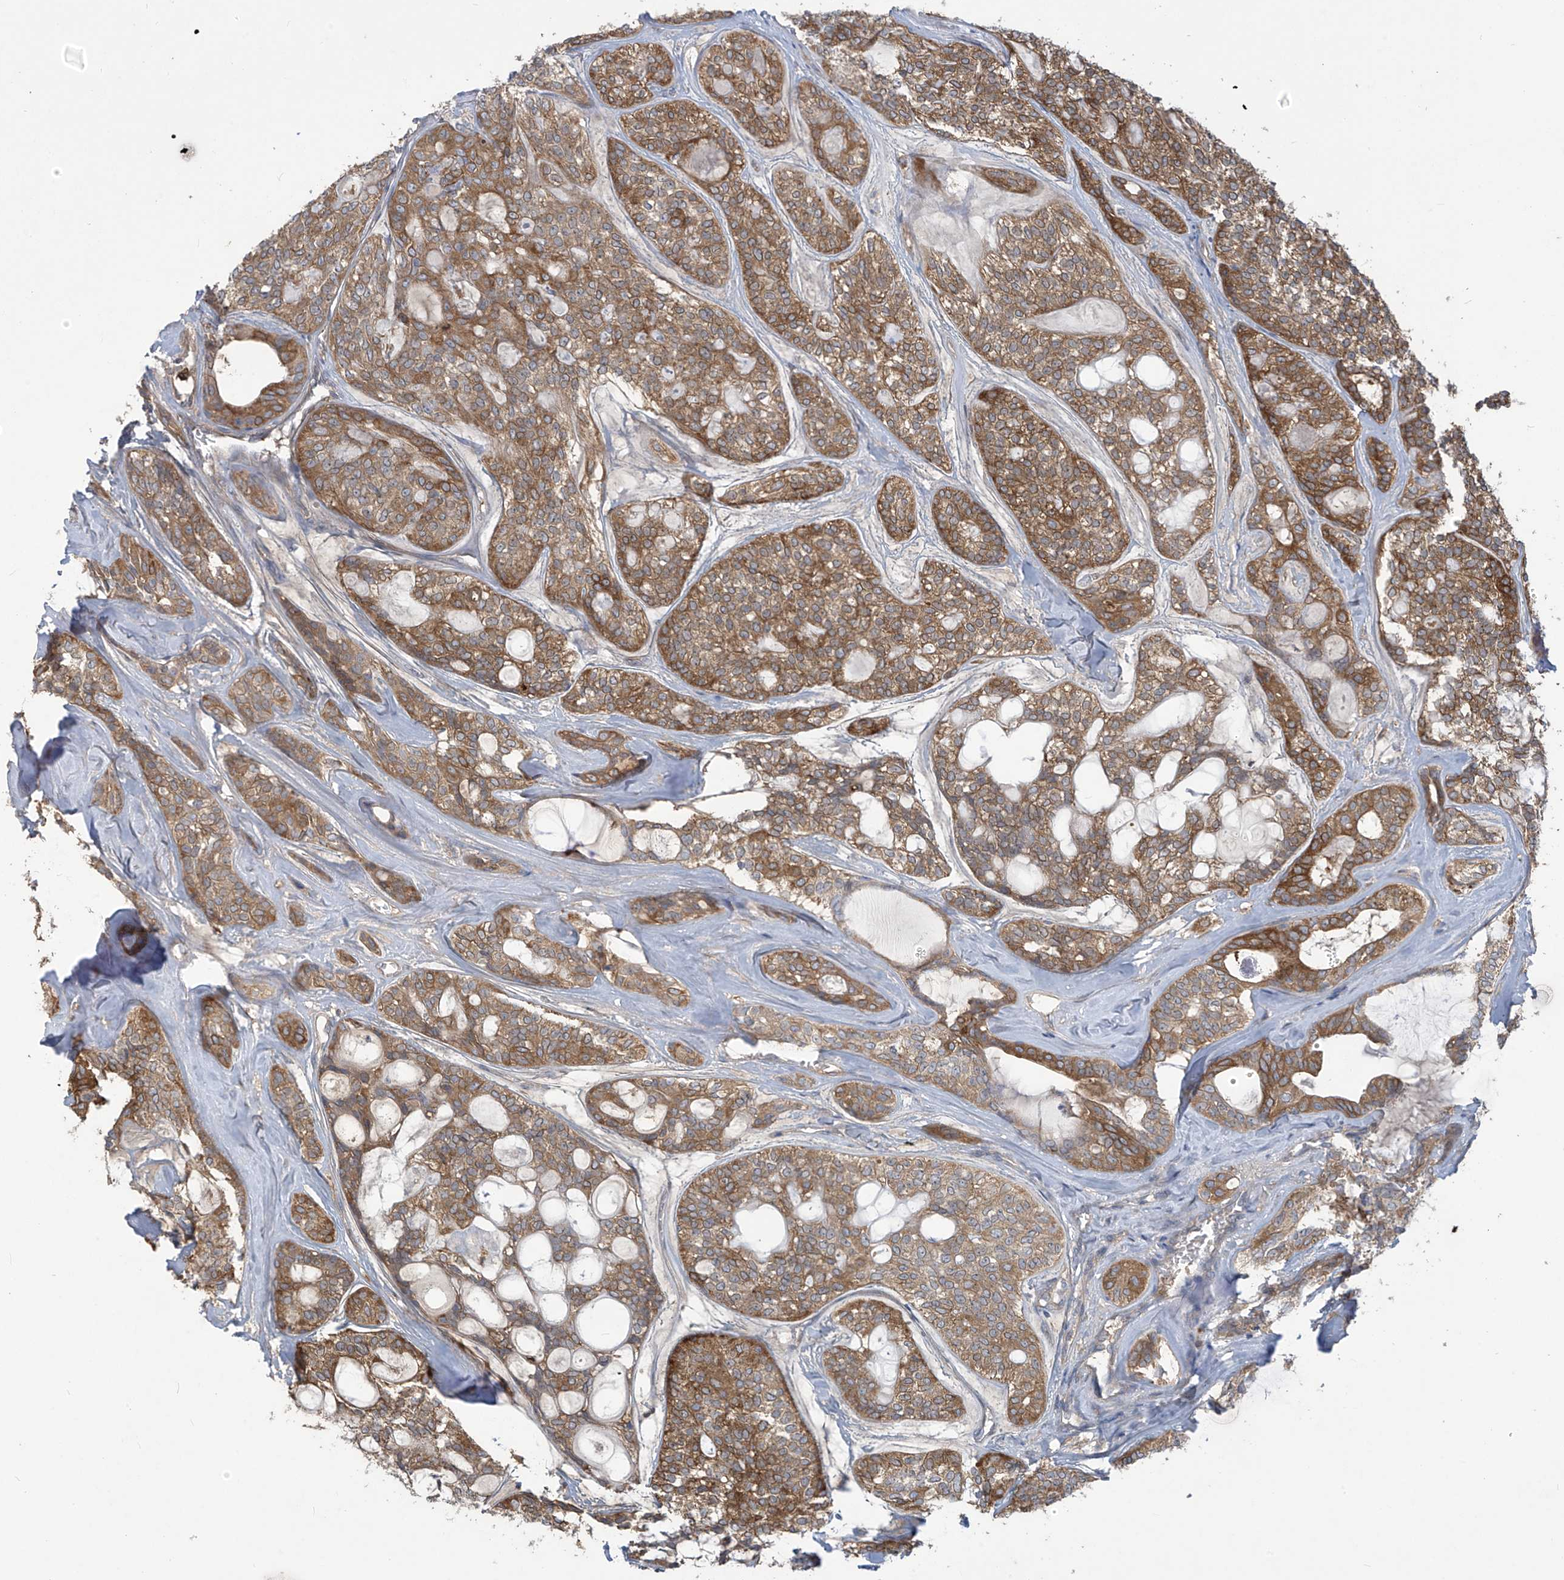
{"staining": {"intensity": "moderate", "quantity": ">75%", "location": "cytoplasmic/membranous"}, "tissue": "head and neck cancer", "cell_type": "Tumor cells", "image_type": "cancer", "snomed": [{"axis": "morphology", "description": "Adenocarcinoma, NOS"}, {"axis": "topography", "description": "Head-Neck"}], "caption": "Immunohistochemistry staining of head and neck cancer, which demonstrates medium levels of moderate cytoplasmic/membranous staining in about >75% of tumor cells indicating moderate cytoplasmic/membranous protein staining. The staining was performed using DAB (3,3'-diaminobenzidine) (brown) for protein detection and nuclei were counterstained in hematoxylin (blue).", "gene": "ADI1", "patient": {"sex": "male", "age": 66}}